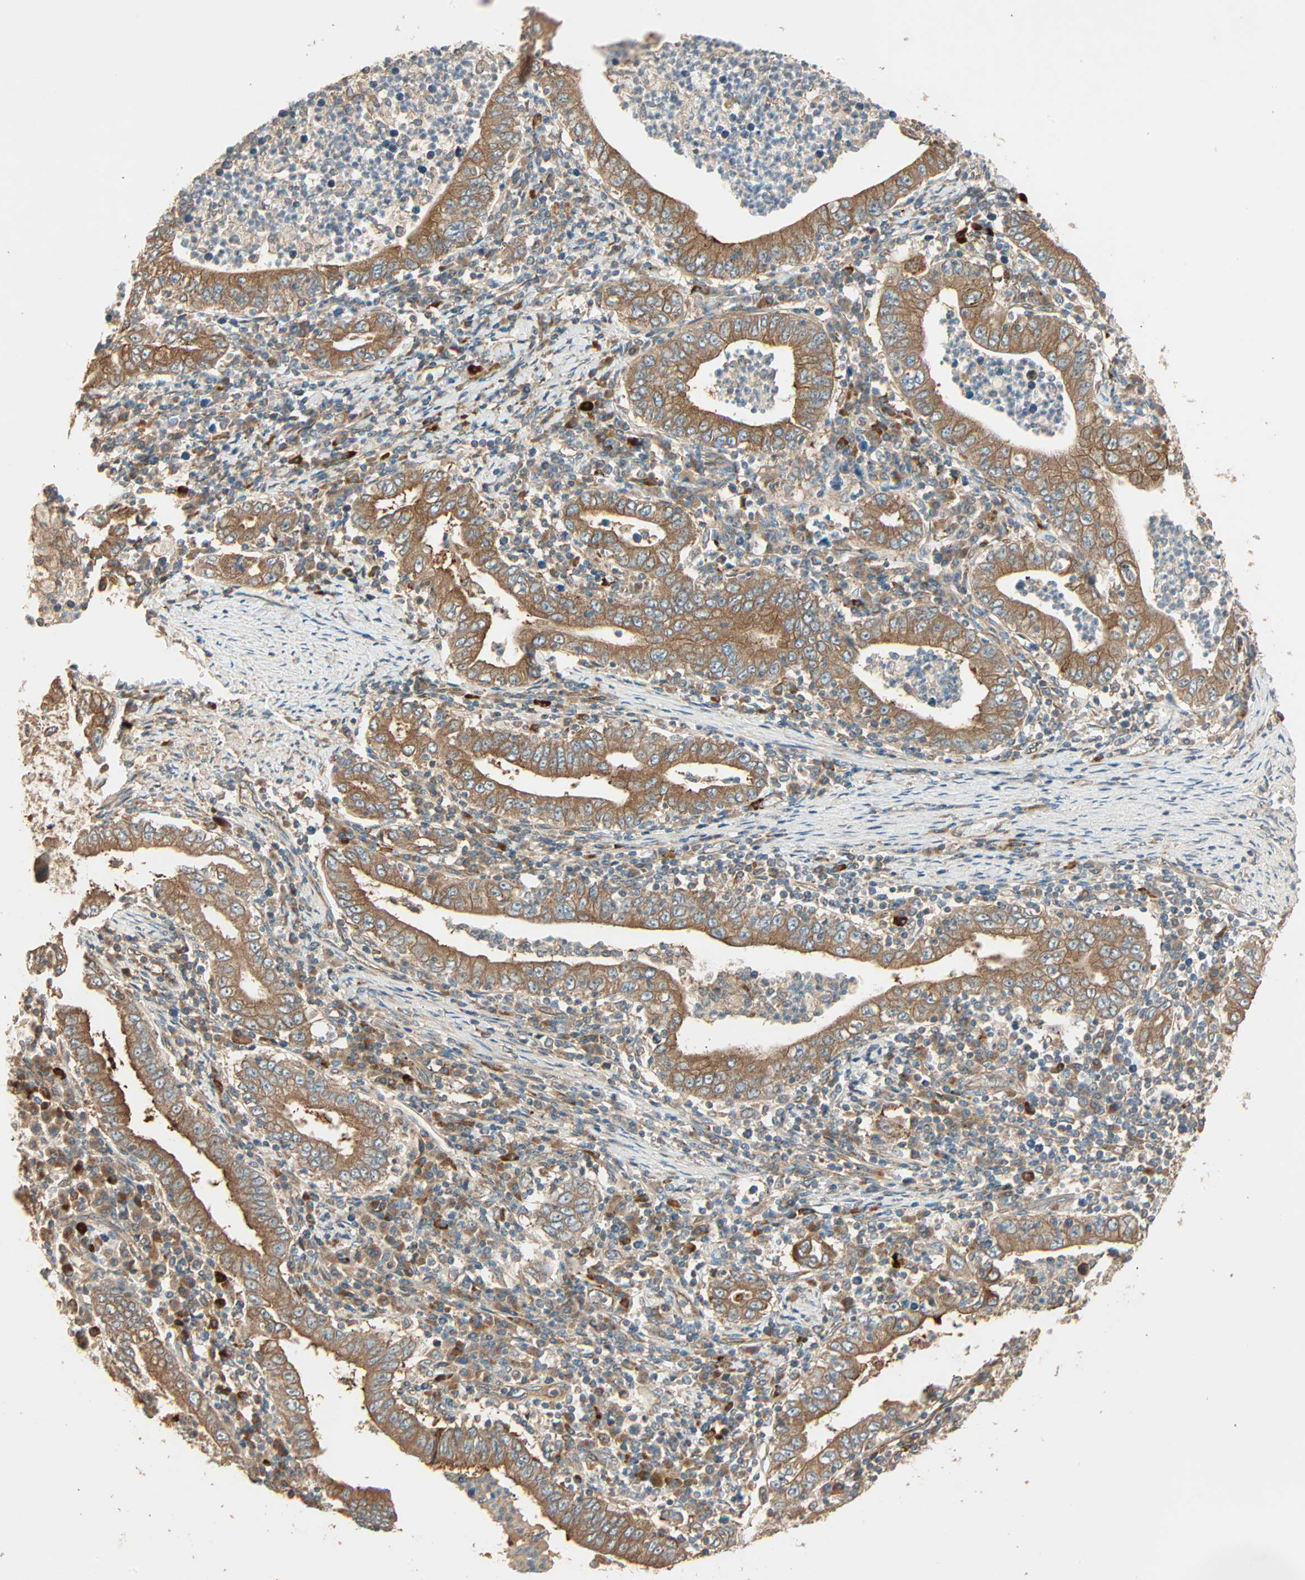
{"staining": {"intensity": "moderate", "quantity": ">75%", "location": "cytoplasmic/membranous"}, "tissue": "stomach cancer", "cell_type": "Tumor cells", "image_type": "cancer", "snomed": [{"axis": "morphology", "description": "Normal tissue, NOS"}, {"axis": "morphology", "description": "Adenocarcinoma, NOS"}, {"axis": "topography", "description": "Esophagus"}, {"axis": "topography", "description": "Stomach, upper"}, {"axis": "topography", "description": "Peripheral nerve tissue"}], "caption": "A brown stain highlights moderate cytoplasmic/membranous staining of a protein in human stomach cancer (adenocarcinoma) tumor cells.", "gene": "GALK1", "patient": {"sex": "male", "age": 62}}